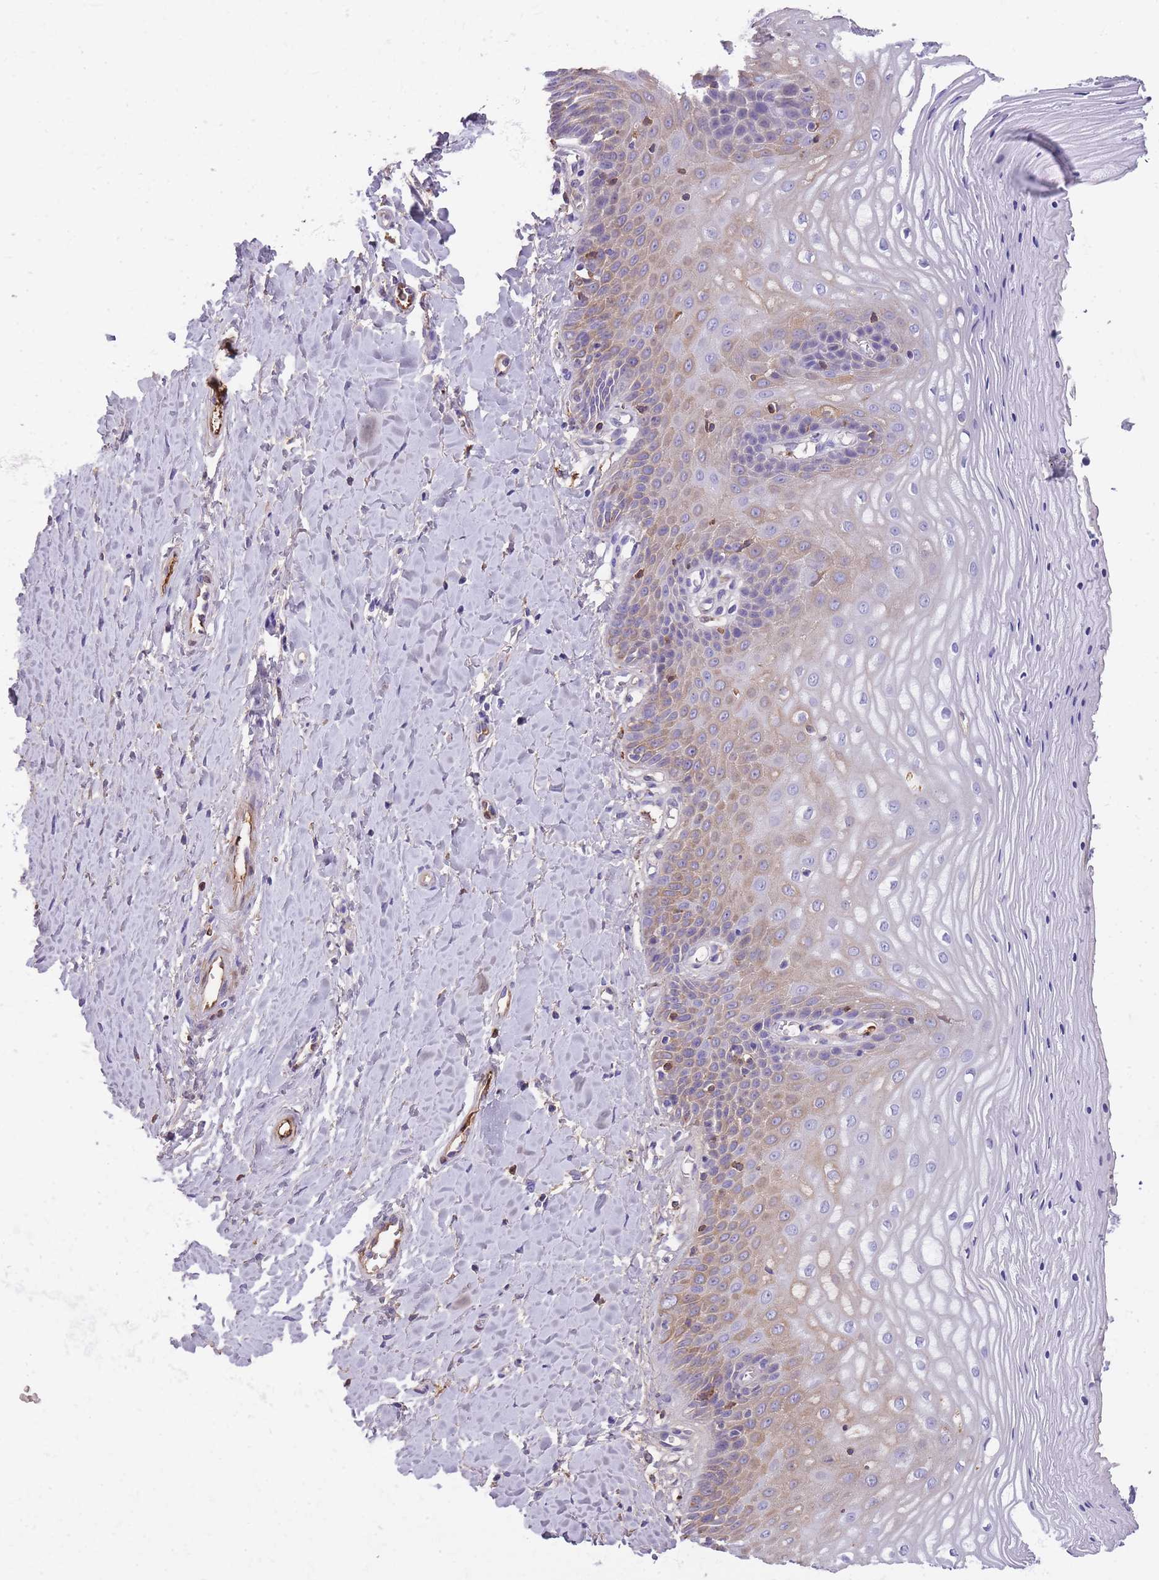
{"staining": {"intensity": "weak", "quantity": "<25%", "location": "cytoplasmic/membranous"}, "tissue": "vagina", "cell_type": "Squamous epithelial cells", "image_type": "normal", "snomed": [{"axis": "morphology", "description": "Normal tissue, NOS"}, {"axis": "topography", "description": "Vagina"}], "caption": "There is no significant positivity in squamous epithelial cells of vagina. (DAB (3,3'-diaminobenzidine) immunohistochemistry (IHC) with hematoxylin counter stain).", "gene": "GNAT1", "patient": {"sex": "female", "age": 65}}